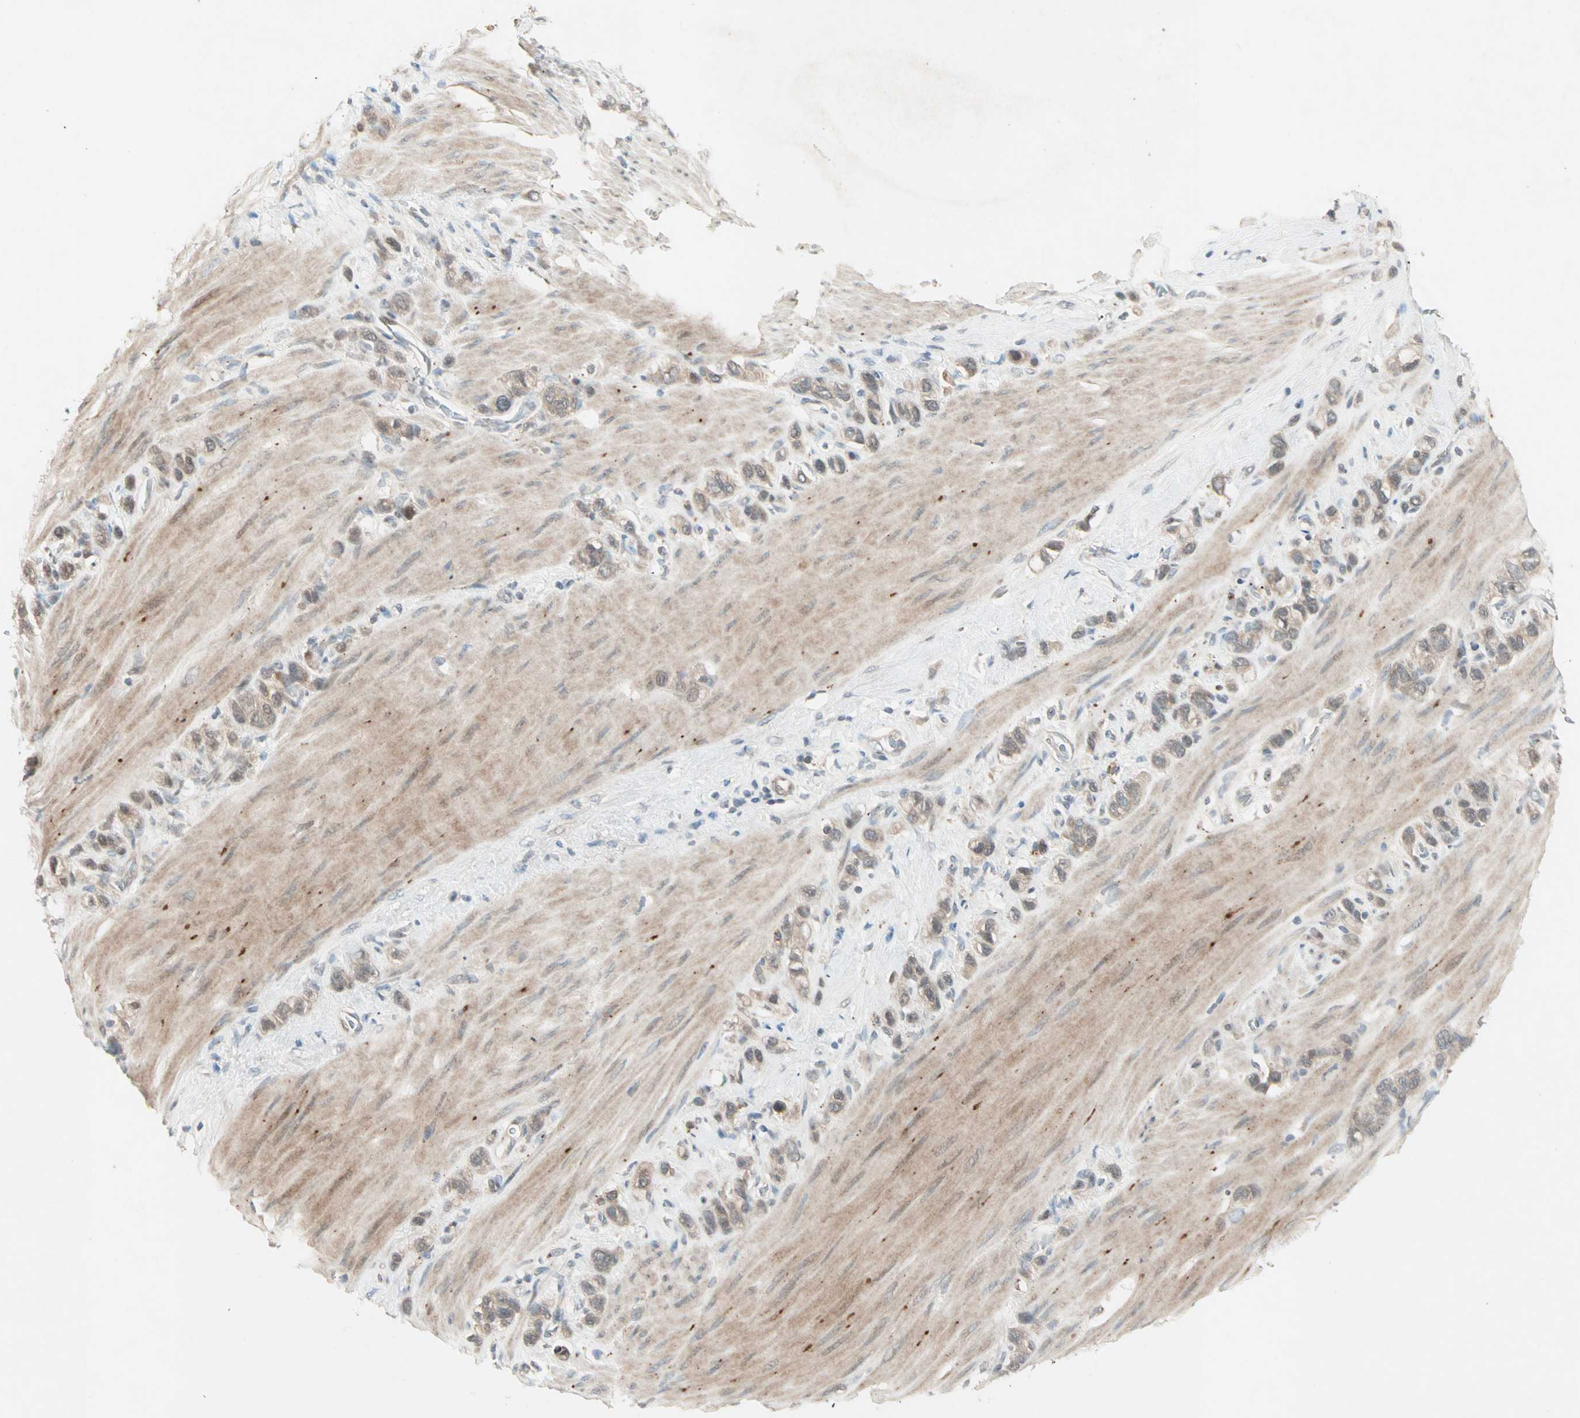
{"staining": {"intensity": "weak", "quantity": ">75%", "location": "cytoplasmic/membranous"}, "tissue": "stomach cancer", "cell_type": "Tumor cells", "image_type": "cancer", "snomed": [{"axis": "morphology", "description": "Normal tissue, NOS"}, {"axis": "morphology", "description": "Adenocarcinoma, NOS"}, {"axis": "morphology", "description": "Adenocarcinoma, High grade"}, {"axis": "topography", "description": "Stomach, upper"}, {"axis": "topography", "description": "Stomach"}], "caption": "This is an image of immunohistochemistry (IHC) staining of stomach cancer, which shows weak positivity in the cytoplasmic/membranous of tumor cells.", "gene": "RTL6", "patient": {"sex": "female", "age": 65}}